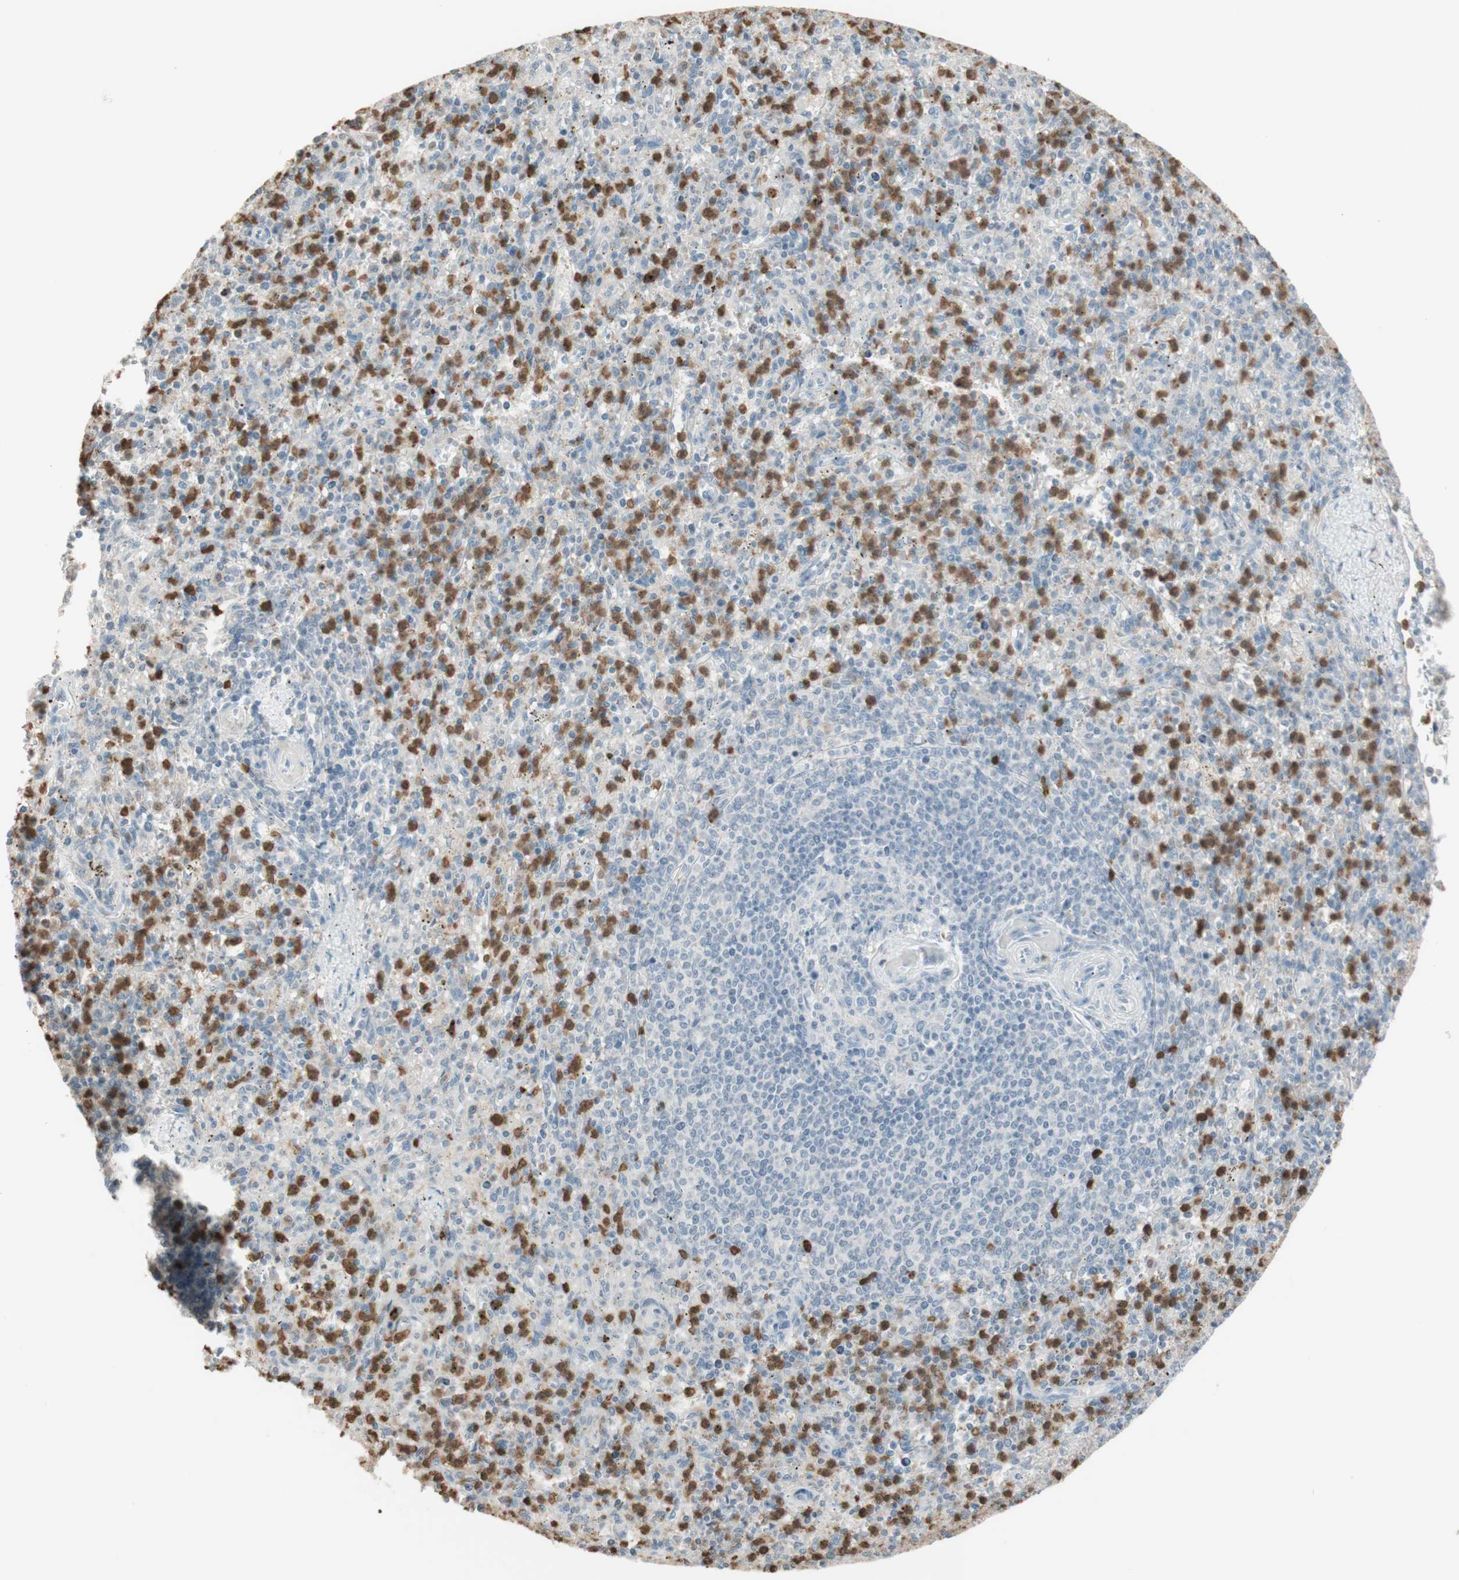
{"staining": {"intensity": "strong", "quantity": "25%-75%", "location": "cytoplasmic/membranous,nuclear"}, "tissue": "spleen", "cell_type": "Cells in red pulp", "image_type": "normal", "snomed": [{"axis": "morphology", "description": "Normal tissue, NOS"}, {"axis": "topography", "description": "Spleen"}], "caption": "Immunohistochemical staining of normal human spleen displays high levels of strong cytoplasmic/membranous,nuclear staining in about 25%-75% of cells in red pulp.", "gene": "NID1", "patient": {"sex": "male", "age": 72}}